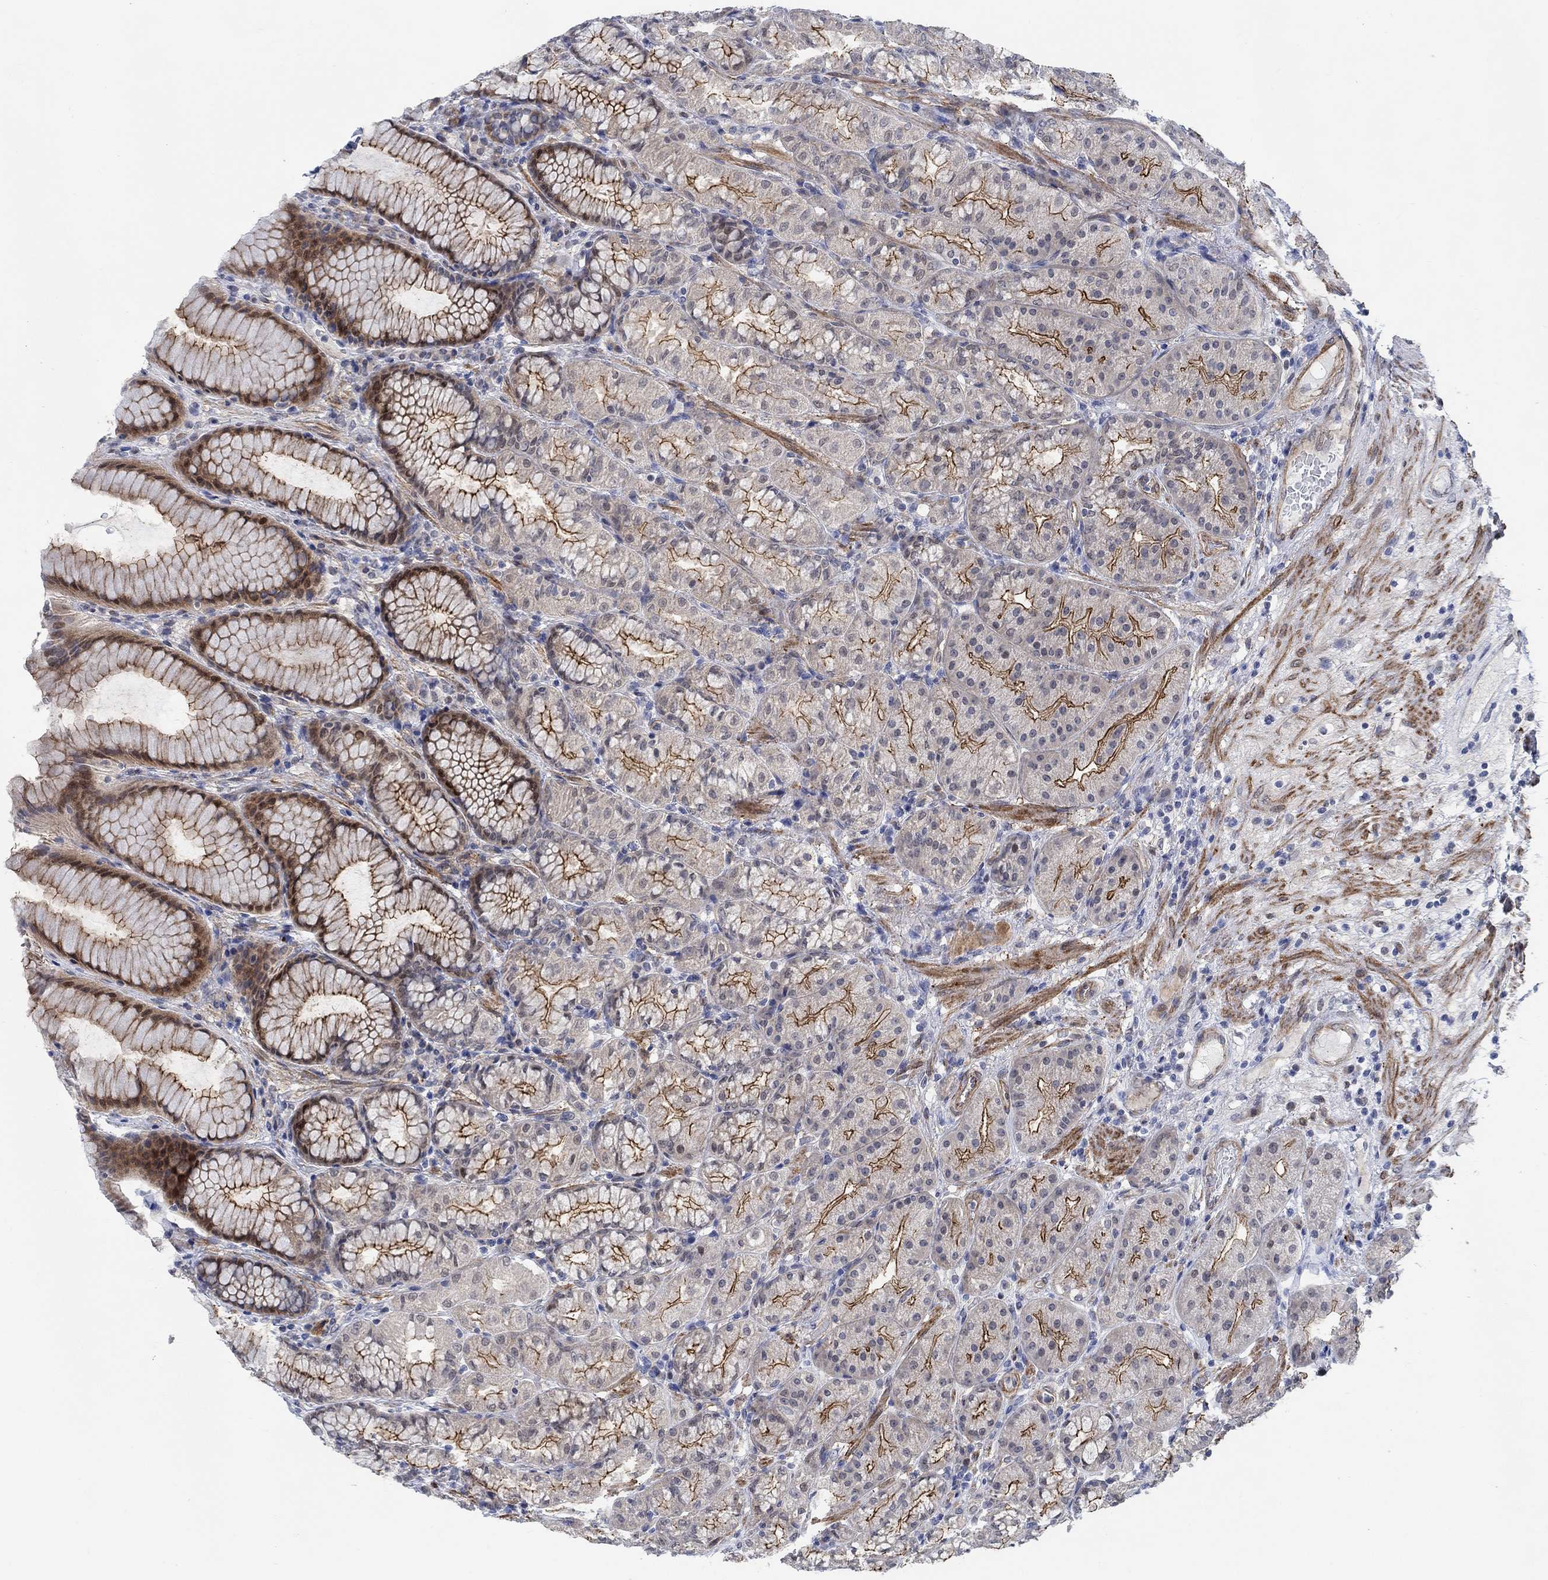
{"staining": {"intensity": "strong", "quantity": "25%-75%", "location": "cytoplasmic/membranous"}, "tissue": "stomach", "cell_type": "Glandular cells", "image_type": "normal", "snomed": [{"axis": "morphology", "description": "Normal tissue, NOS"}, {"axis": "morphology", "description": "Adenocarcinoma, NOS"}, {"axis": "topography", "description": "Stomach"}], "caption": "Immunohistochemistry (IHC) of unremarkable human stomach shows high levels of strong cytoplasmic/membranous staining in approximately 25%-75% of glandular cells.", "gene": "KCNH8", "patient": {"sex": "female", "age": 79}}